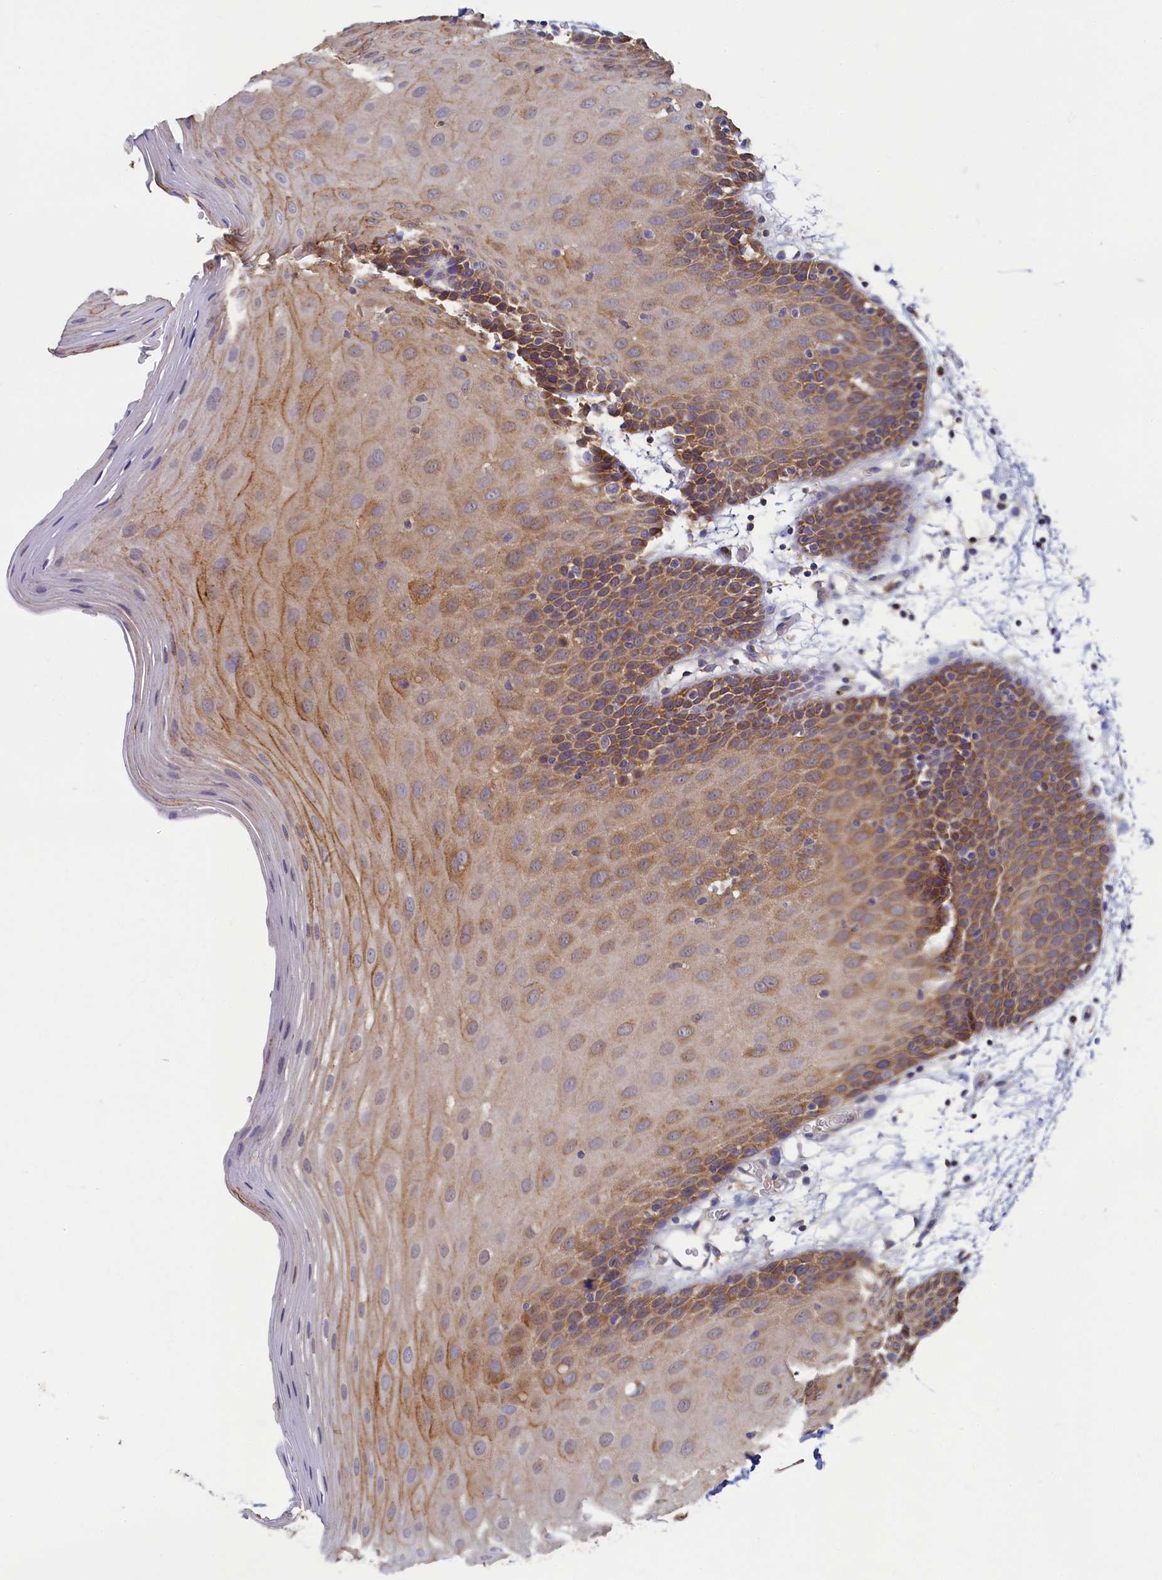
{"staining": {"intensity": "moderate", "quantity": ">75%", "location": "cytoplasmic/membranous"}, "tissue": "oral mucosa", "cell_type": "Squamous epithelial cells", "image_type": "normal", "snomed": [{"axis": "morphology", "description": "Normal tissue, NOS"}, {"axis": "topography", "description": "Skeletal muscle"}, {"axis": "topography", "description": "Oral tissue"}, {"axis": "topography", "description": "Salivary gland"}, {"axis": "topography", "description": "Peripheral nerve tissue"}], "caption": "Immunohistochemical staining of benign oral mucosa reveals >75% levels of moderate cytoplasmic/membranous protein expression in about >75% of squamous epithelial cells.", "gene": "TIMM8B", "patient": {"sex": "male", "age": 54}}